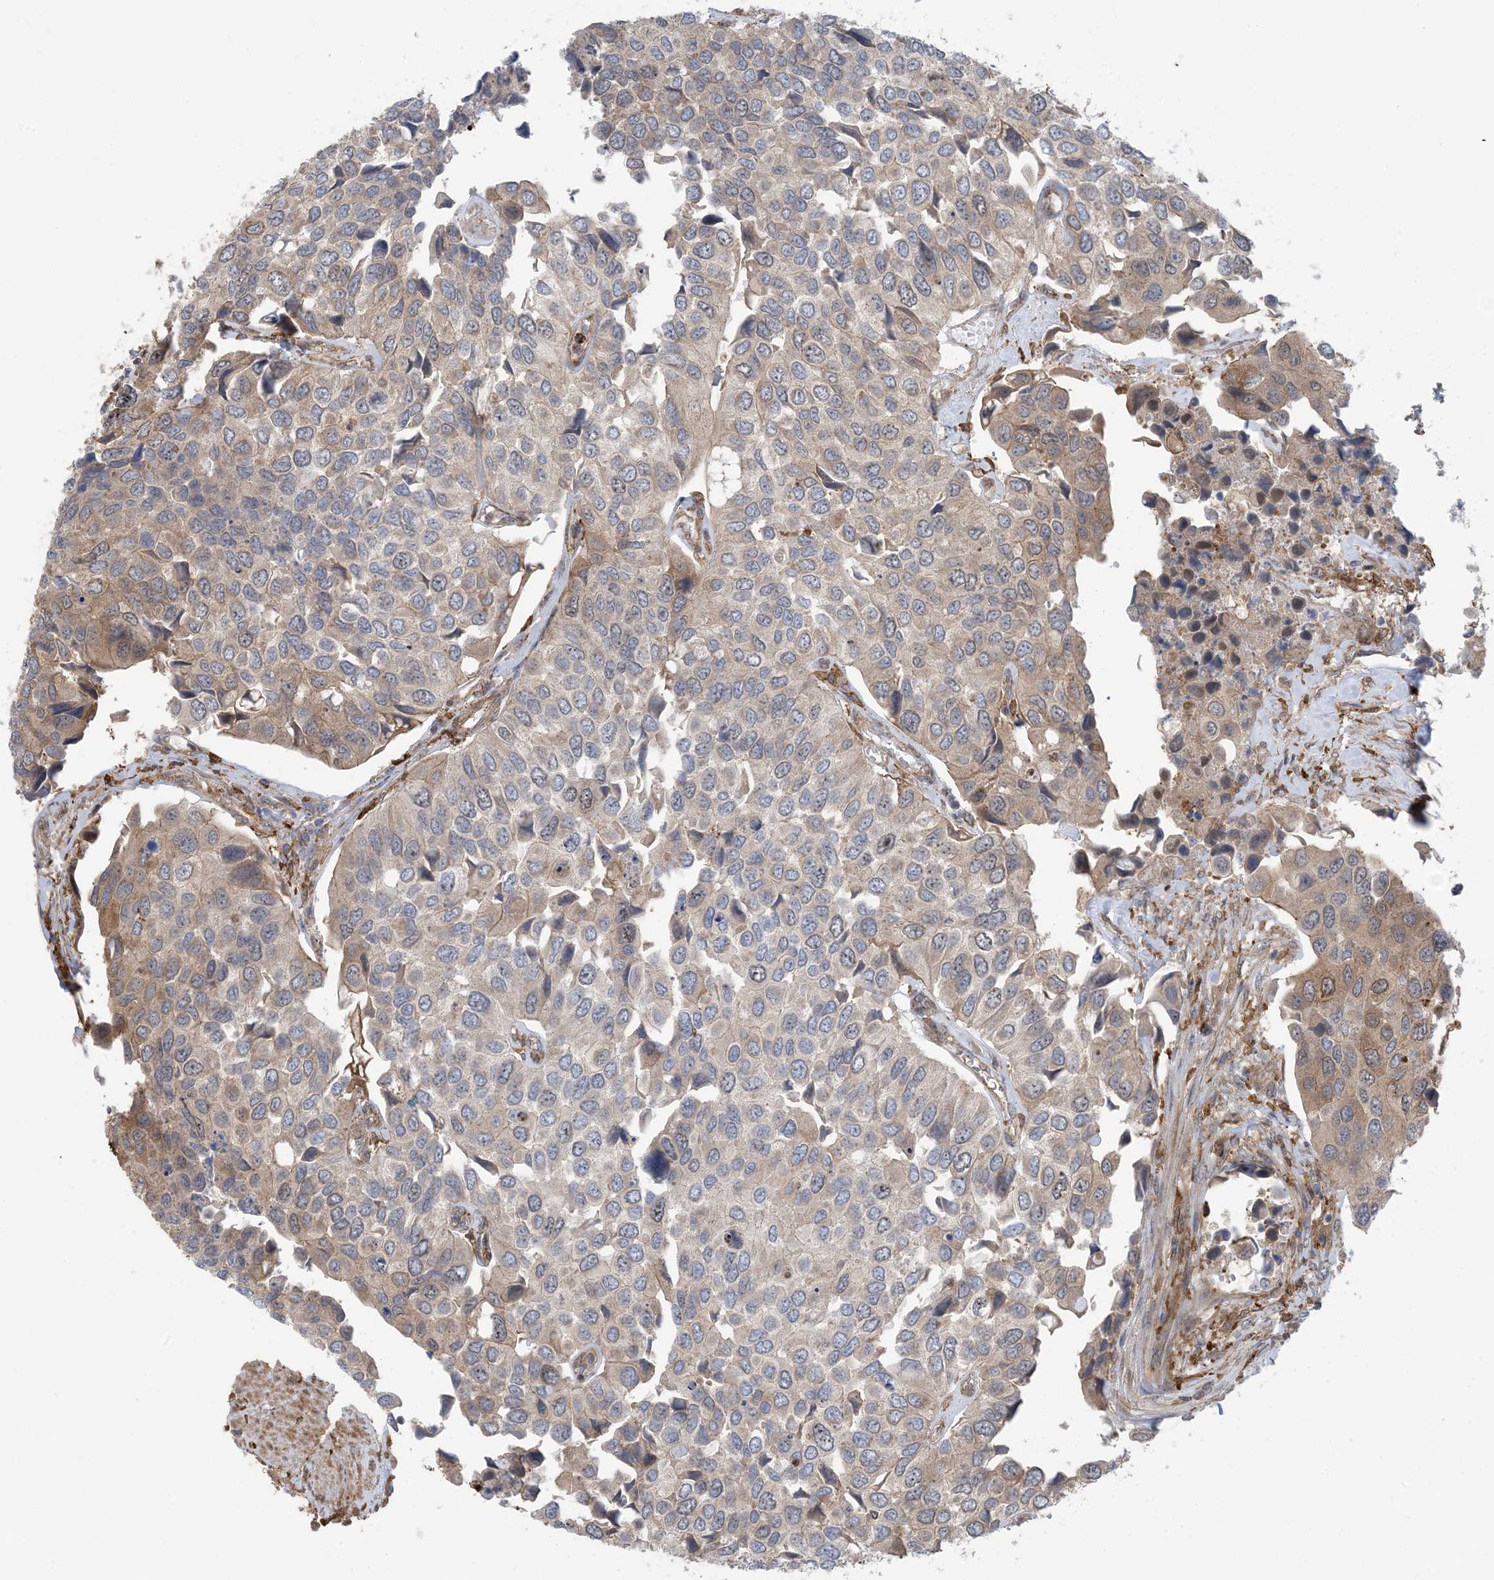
{"staining": {"intensity": "moderate", "quantity": "25%-75%", "location": "cytoplasmic/membranous"}, "tissue": "urothelial cancer", "cell_type": "Tumor cells", "image_type": "cancer", "snomed": [{"axis": "morphology", "description": "Urothelial carcinoma, High grade"}, {"axis": "topography", "description": "Urinary bladder"}], "caption": "Moderate cytoplasmic/membranous staining is seen in about 25%-75% of tumor cells in urothelial cancer.", "gene": "HS1BP3", "patient": {"sex": "male", "age": 74}}